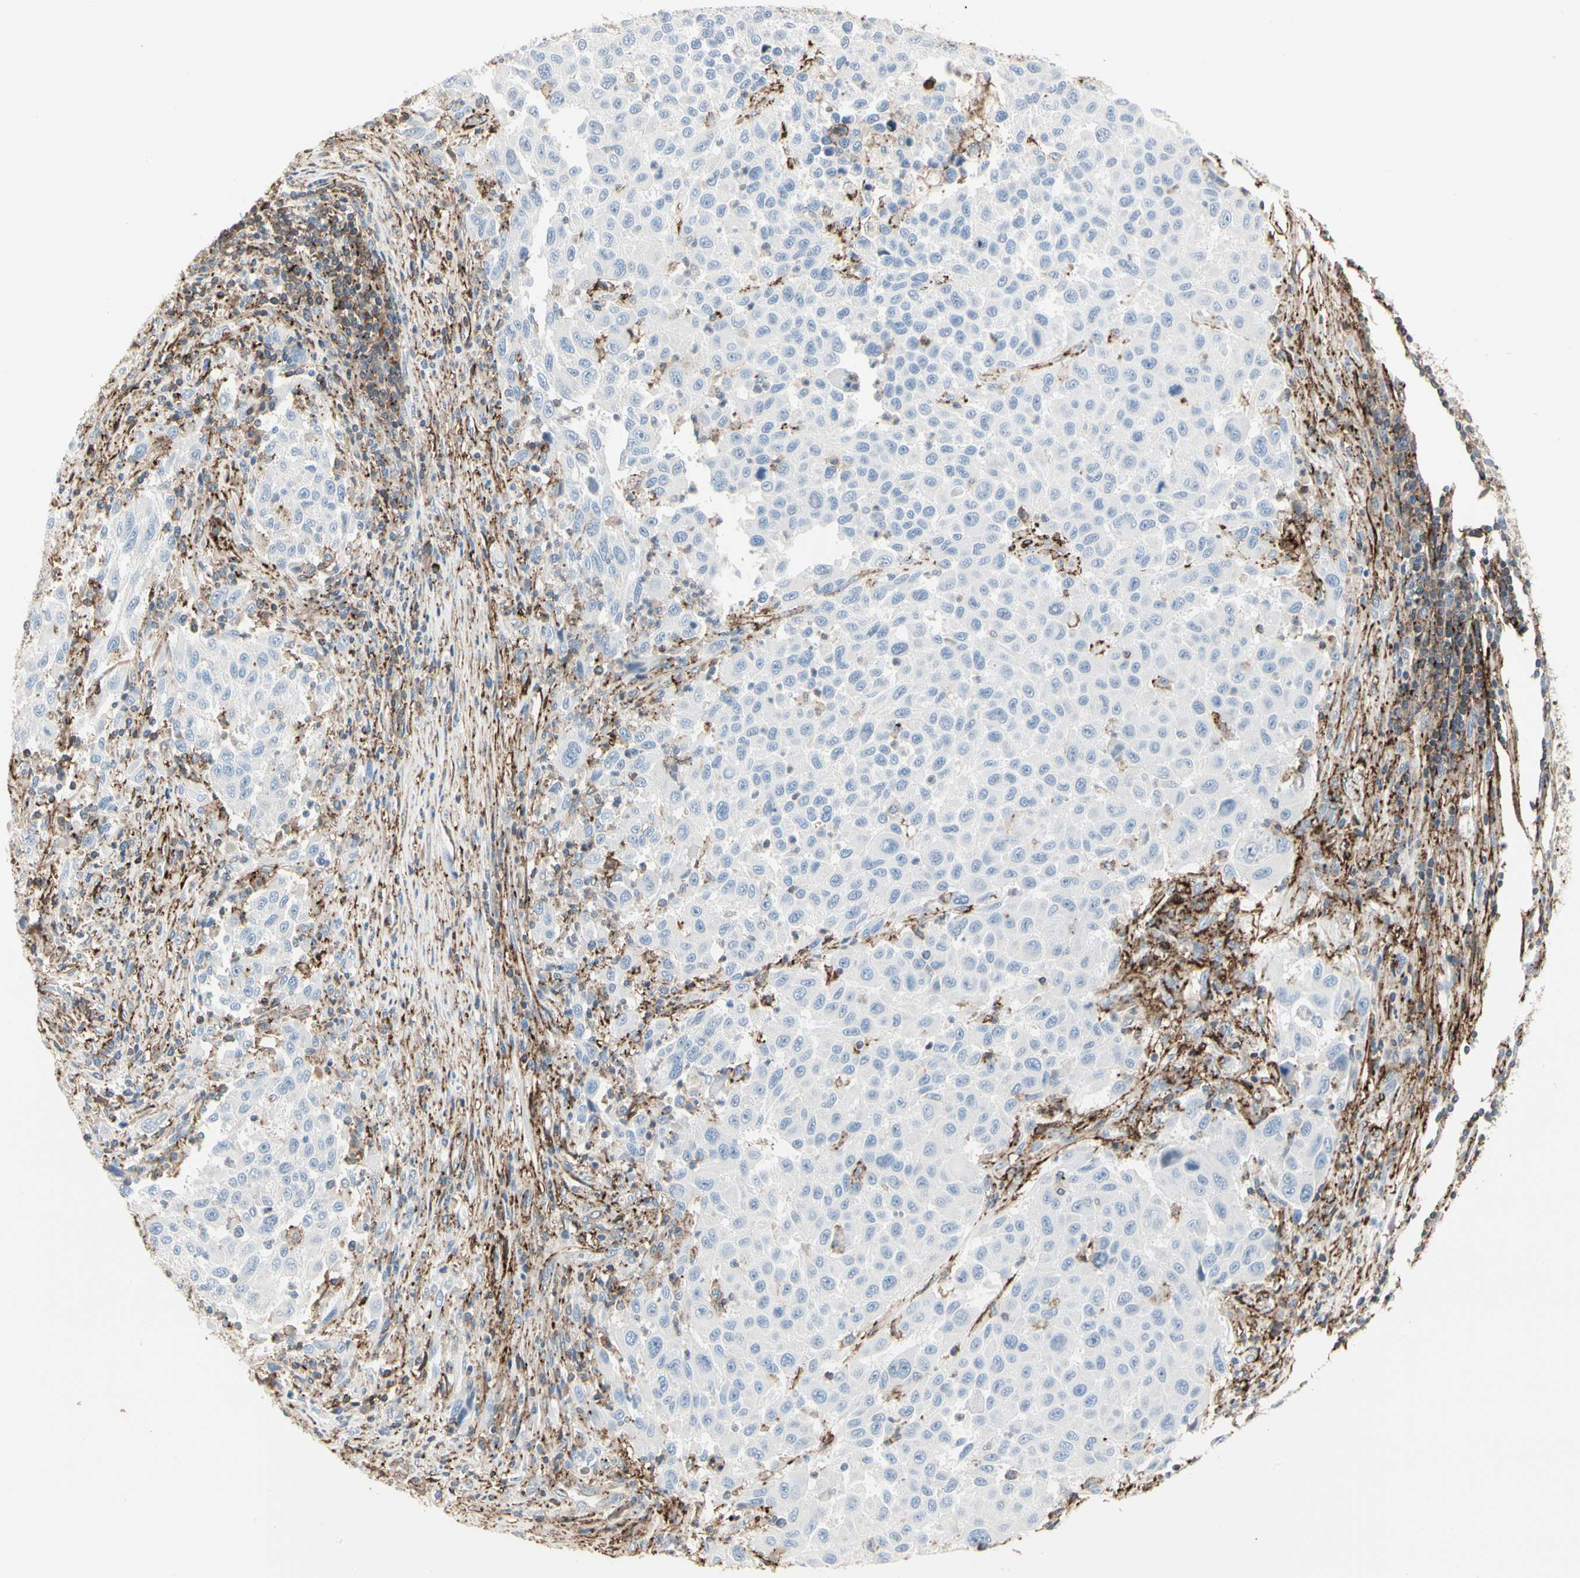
{"staining": {"intensity": "negative", "quantity": "none", "location": "none"}, "tissue": "melanoma", "cell_type": "Tumor cells", "image_type": "cancer", "snomed": [{"axis": "morphology", "description": "Malignant melanoma, Metastatic site"}, {"axis": "topography", "description": "Lymph node"}], "caption": "Melanoma stained for a protein using immunohistochemistry shows no positivity tumor cells.", "gene": "CLEC2B", "patient": {"sex": "male", "age": 61}}